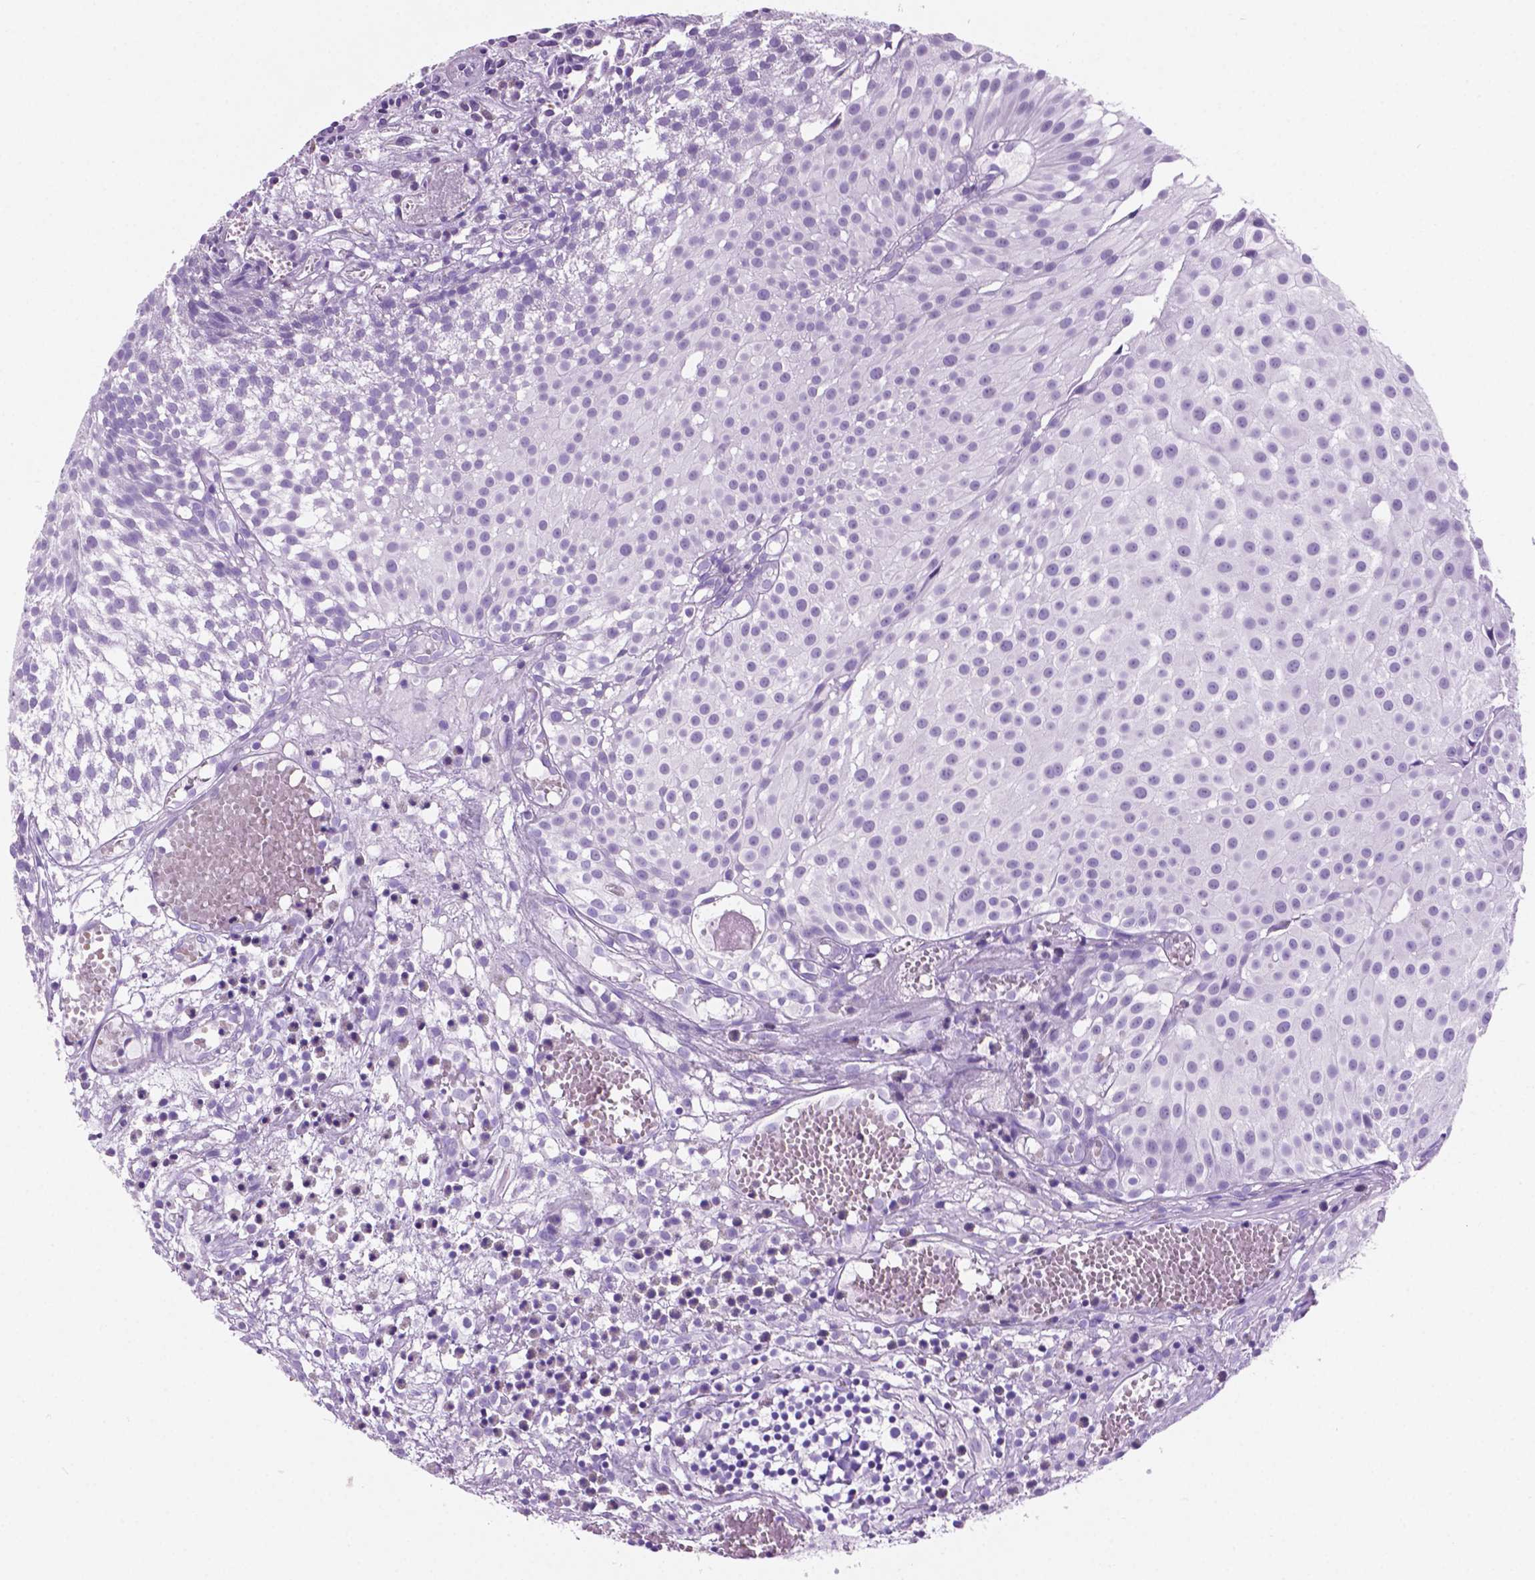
{"staining": {"intensity": "negative", "quantity": "none", "location": "none"}, "tissue": "urothelial cancer", "cell_type": "Tumor cells", "image_type": "cancer", "snomed": [{"axis": "morphology", "description": "Urothelial carcinoma, Low grade"}, {"axis": "topography", "description": "Urinary bladder"}], "caption": "Micrograph shows no significant protein positivity in tumor cells of urothelial cancer.", "gene": "GRIN2B", "patient": {"sex": "male", "age": 79}}